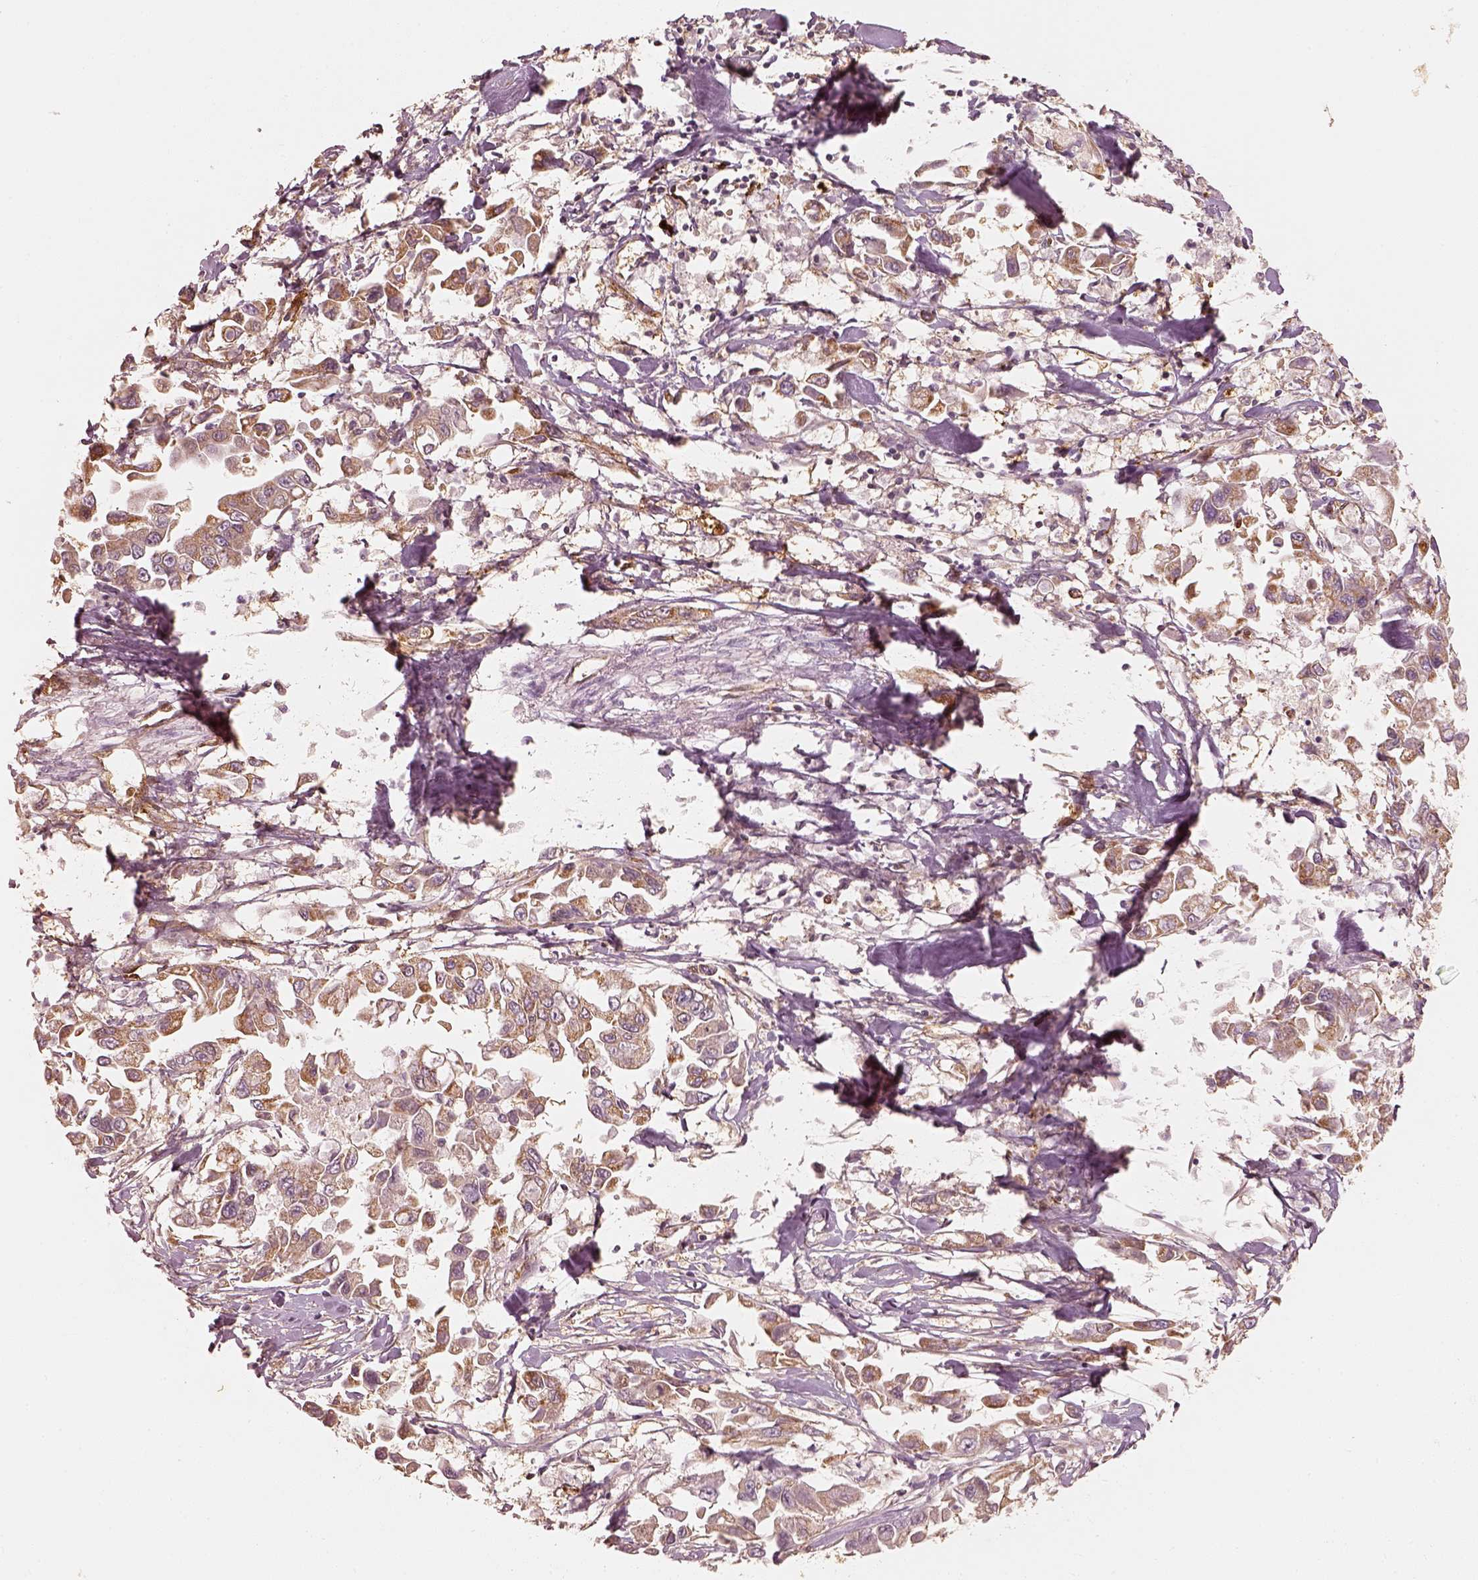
{"staining": {"intensity": "moderate", "quantity": ">75%", "location": "cytoplasmic/membranous"}, "tissue": "pancreatic cancer", "cell_type": "Tumor cells", "image_type": "cancer", "snomed": [{"axis": "morphology", "description": "Adenocarcinoma, NOS"}, {"axis": "topography", "description": "Pancreas"}], "caption": "Protein staining of pancreatic cancer (adenocarcinoma) tissue exhibits moderate cytoplasmic/membranous positivity in approximately >75% of tumor cells. (DAB IHC with brightfield microscopy, high magnification).", "gene": "FSCN1", "patient": {"sex": "female", "age": 83}}